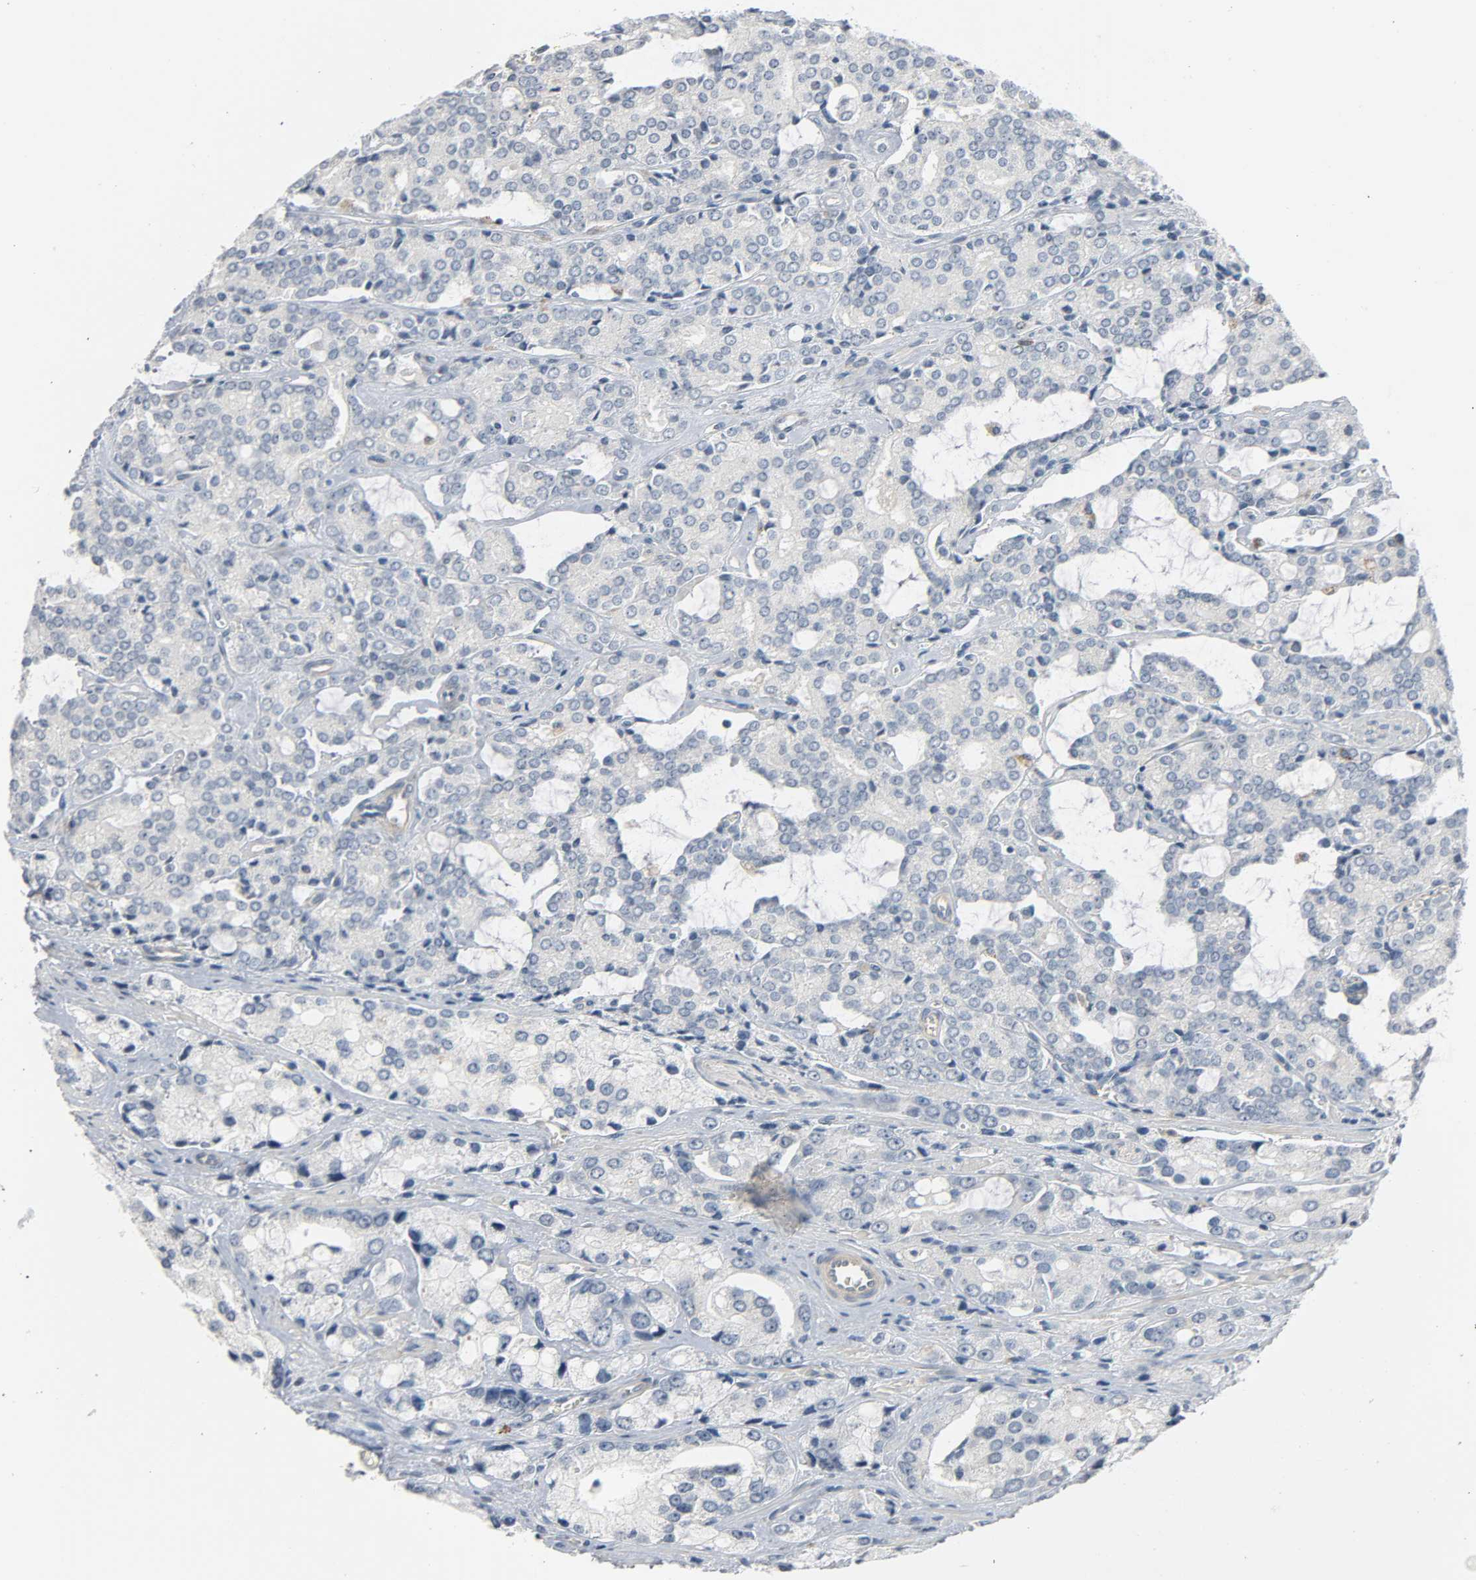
{"staining": {"intensity": "negative", "quantity": "none", "location": "none"}, "tissue": "prostate cancer", "cell_type": "Tumor cells", "image_type": "cancer", "snomed": [{"axis": "morphology", "description": "Adenocarcinoma, High grade"}, {"axis": "topography", "description": "Prostate"}], "caption": "Photomicrograph shows no significant protein staining in tumor cells of prostate adenocarcinoma (high-grade).", "gene": "CD4", "patient": {"sex": "male", "age": 67}}